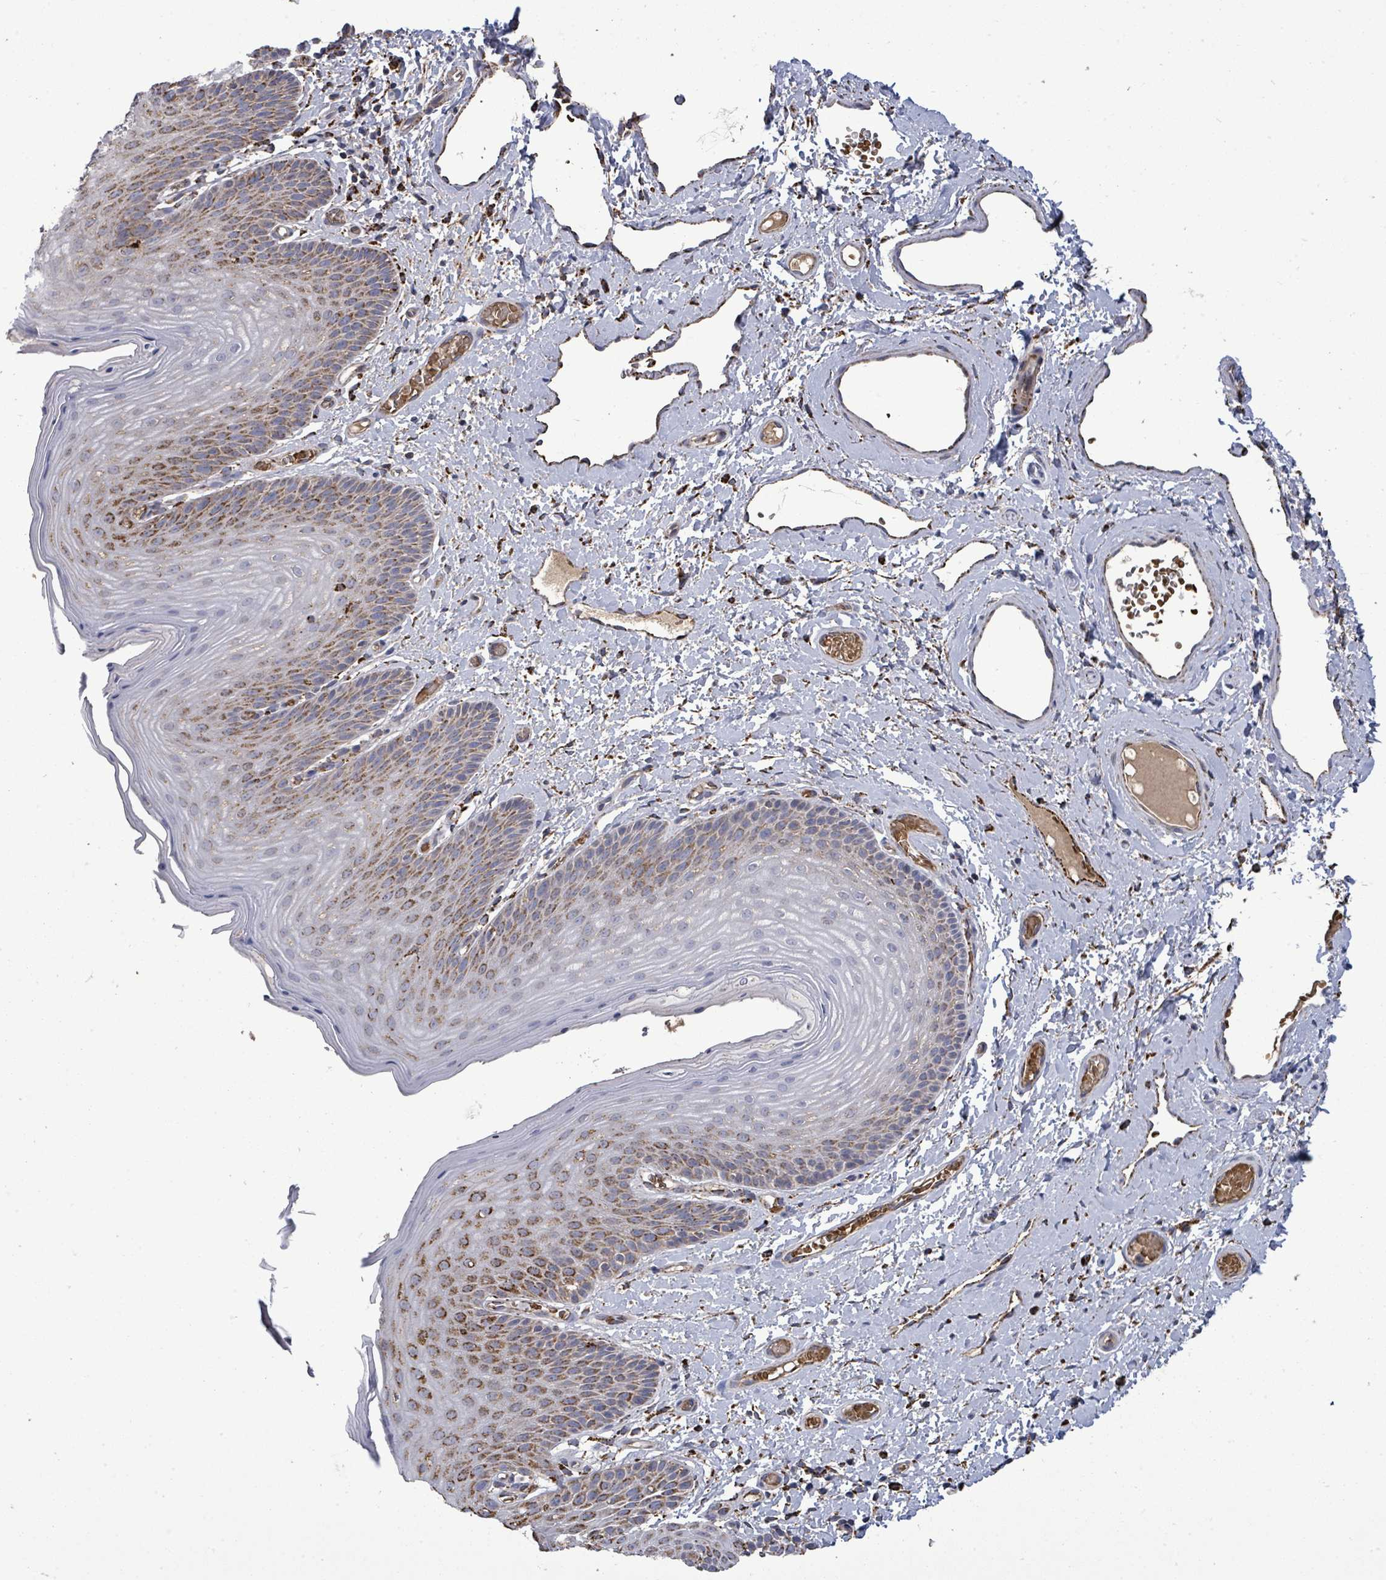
{"staining": {"intensity": "strong", "quantity": ">75%", "location": "cytoplasmic/membranous"}, "tissue": "skin", "cell_type": "Epidermal cells", "image_type": "normal", "snomed": [{"axis": "morphology", "description": "Normal tissue, NOS"}, {"axis": "topography", "description": "Anal"}], "caption": "Protein analysis of benign skin reveals strong cytoplasmic/membranous staining in approximately >75% of epidermal cells.", "gene": "MTMR12", "patient": {"sex": "female", "age": 40}}